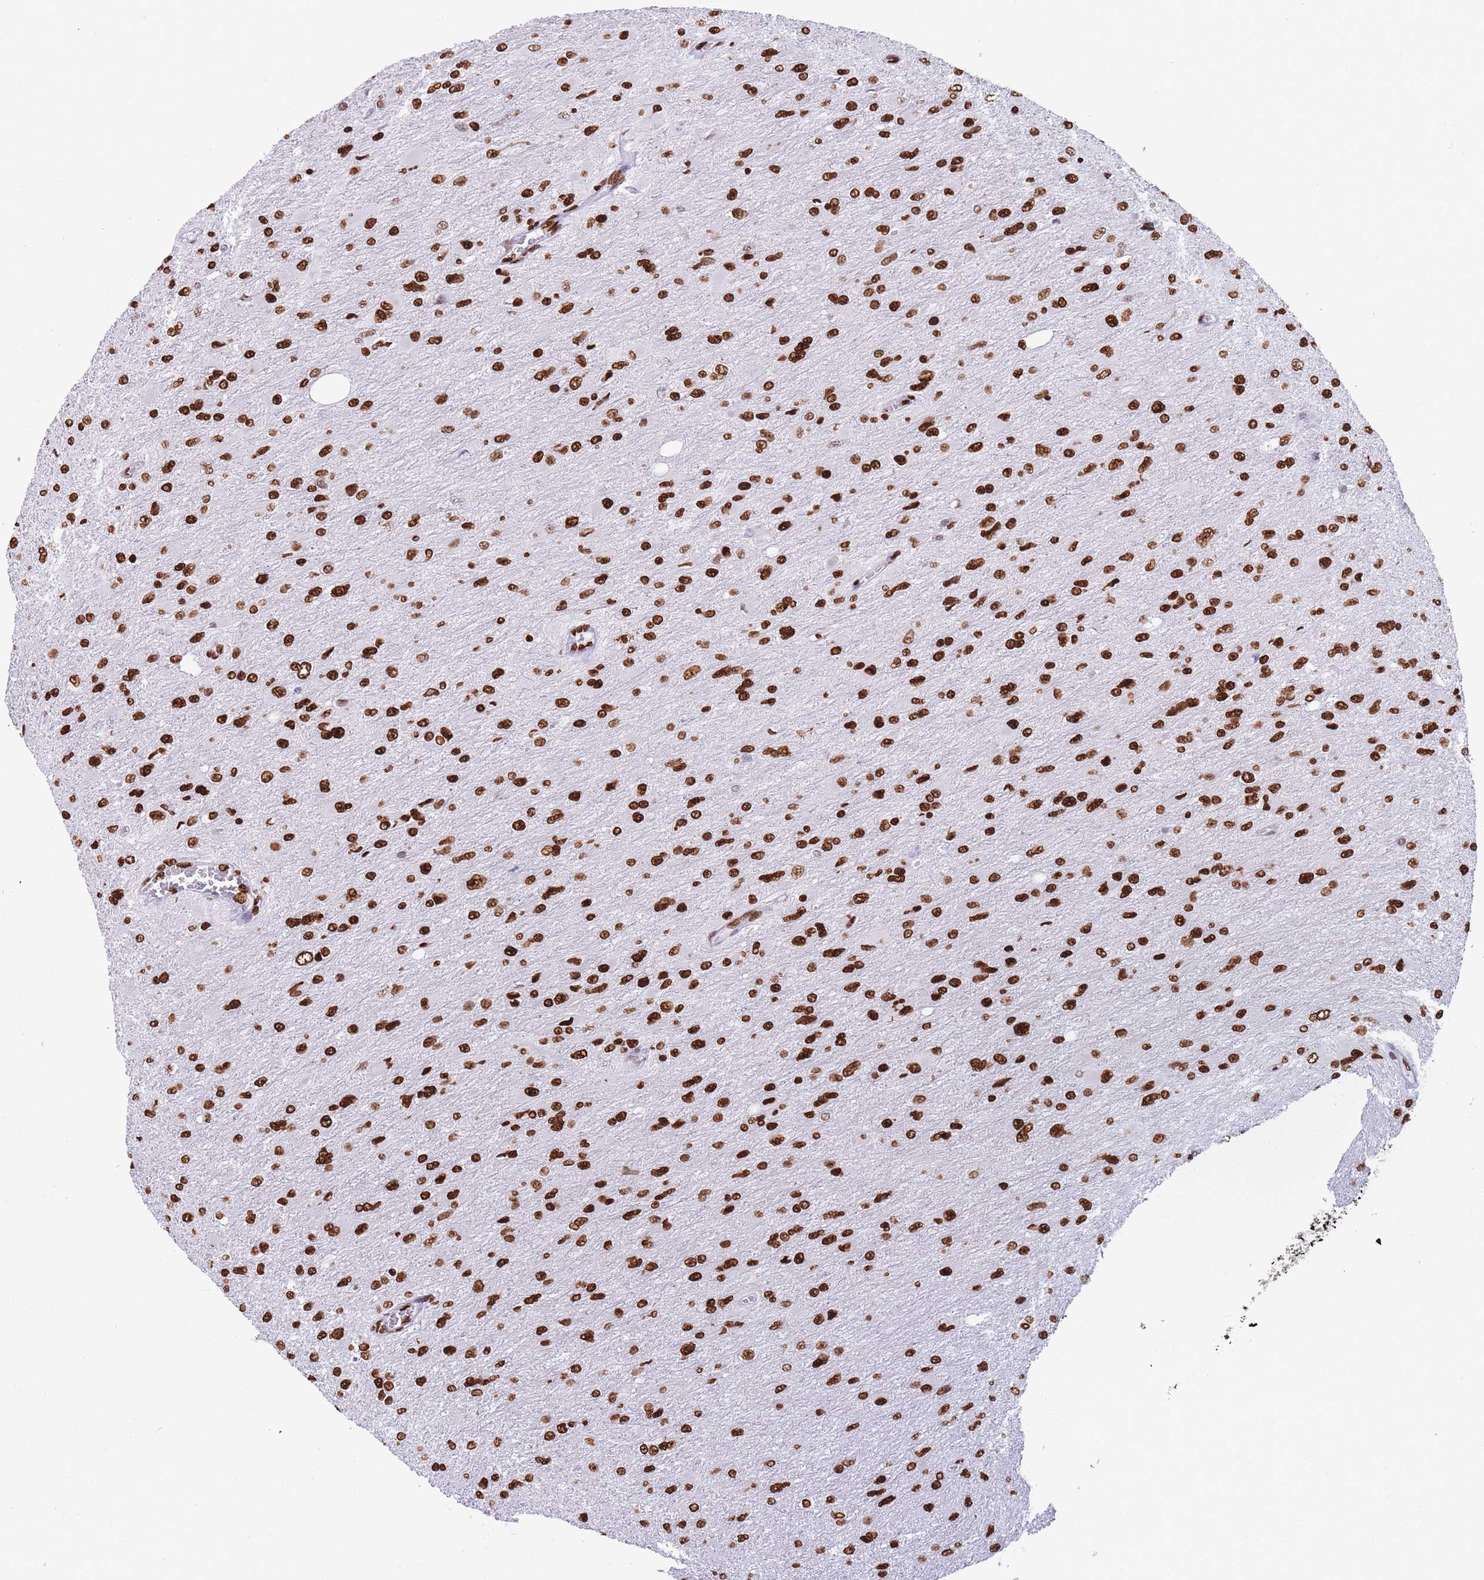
{"staining": {"intensity": "strong", "quantity": ">75%", "location": "nuclear"}, "tissue": "glioma", "cell_type": "Tumor cells", "image_type": "cancer", "snomed": [{"axis": "morphology", "description": "Glioma, malignant, High grade"}, {"axis": "topography", "description": "Cerebral cortex"}], "caption": "IHC histopathology image of neoplastic tissue: malignant high-grade glioma stained using IHC shows high levels of strong protein expression localized specifically in the nuclear of tumor cells, appearing as a nuclear brown color.", "gene": "HNRNPUL1", "patient": {"sex": "female", "age": 36}}